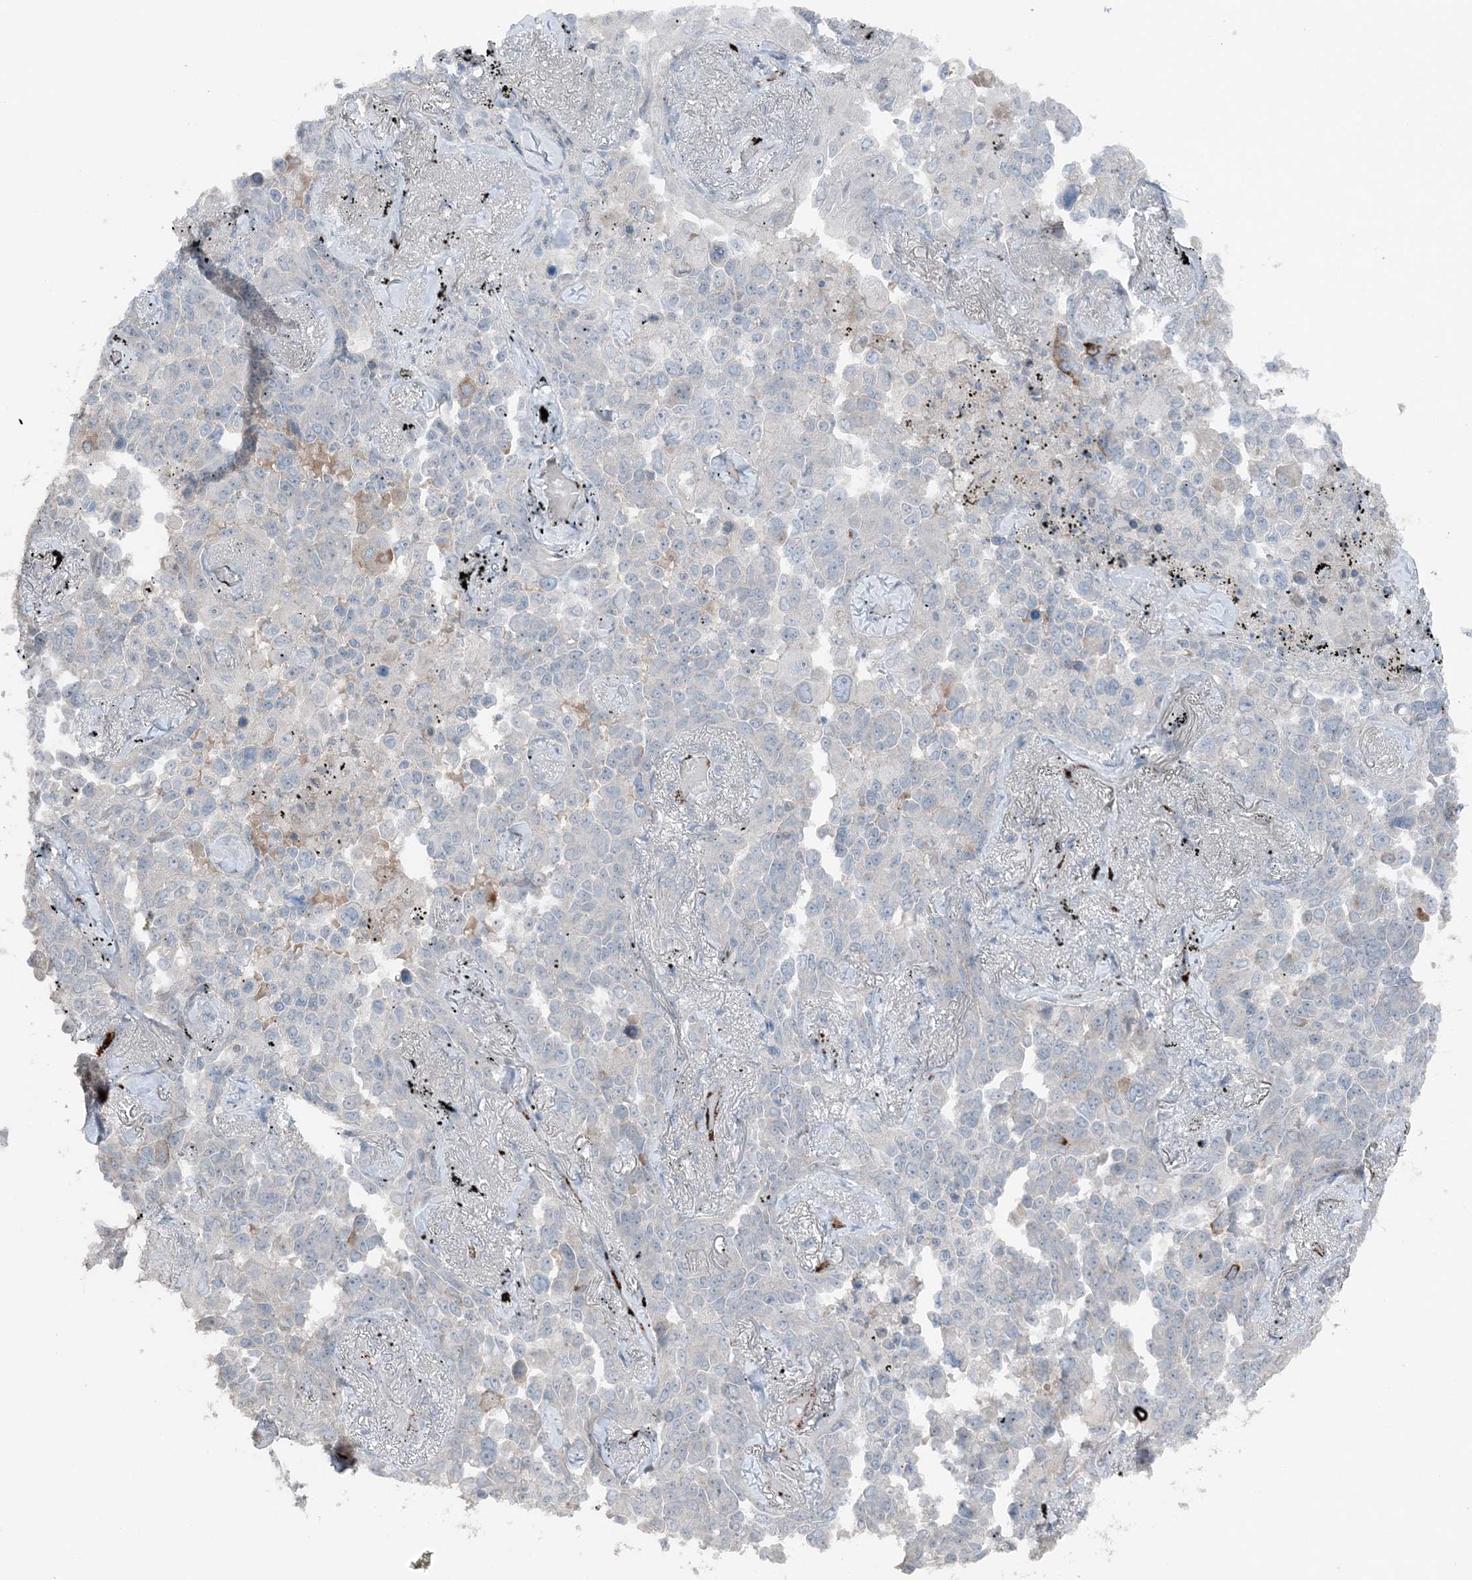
{"staining": {"intensity": "negative", "quantity": "none", "location": "none"}, "tissue": "lung cancer", "cell_type": "Tumor cells", "image_type": "cancer", "snomed": [{"axis": "morphology", "description": "Adenocarcinoma, NOS"}, {"axis": "topography", "description": "Lung"}], "caption": "Human lung adenocarcinoma stained for a protein using immunohistochemistry displays no staining in tumor cells.", "gene": "ELOVL7", "patient": {"sex": "female", "age": 67}}